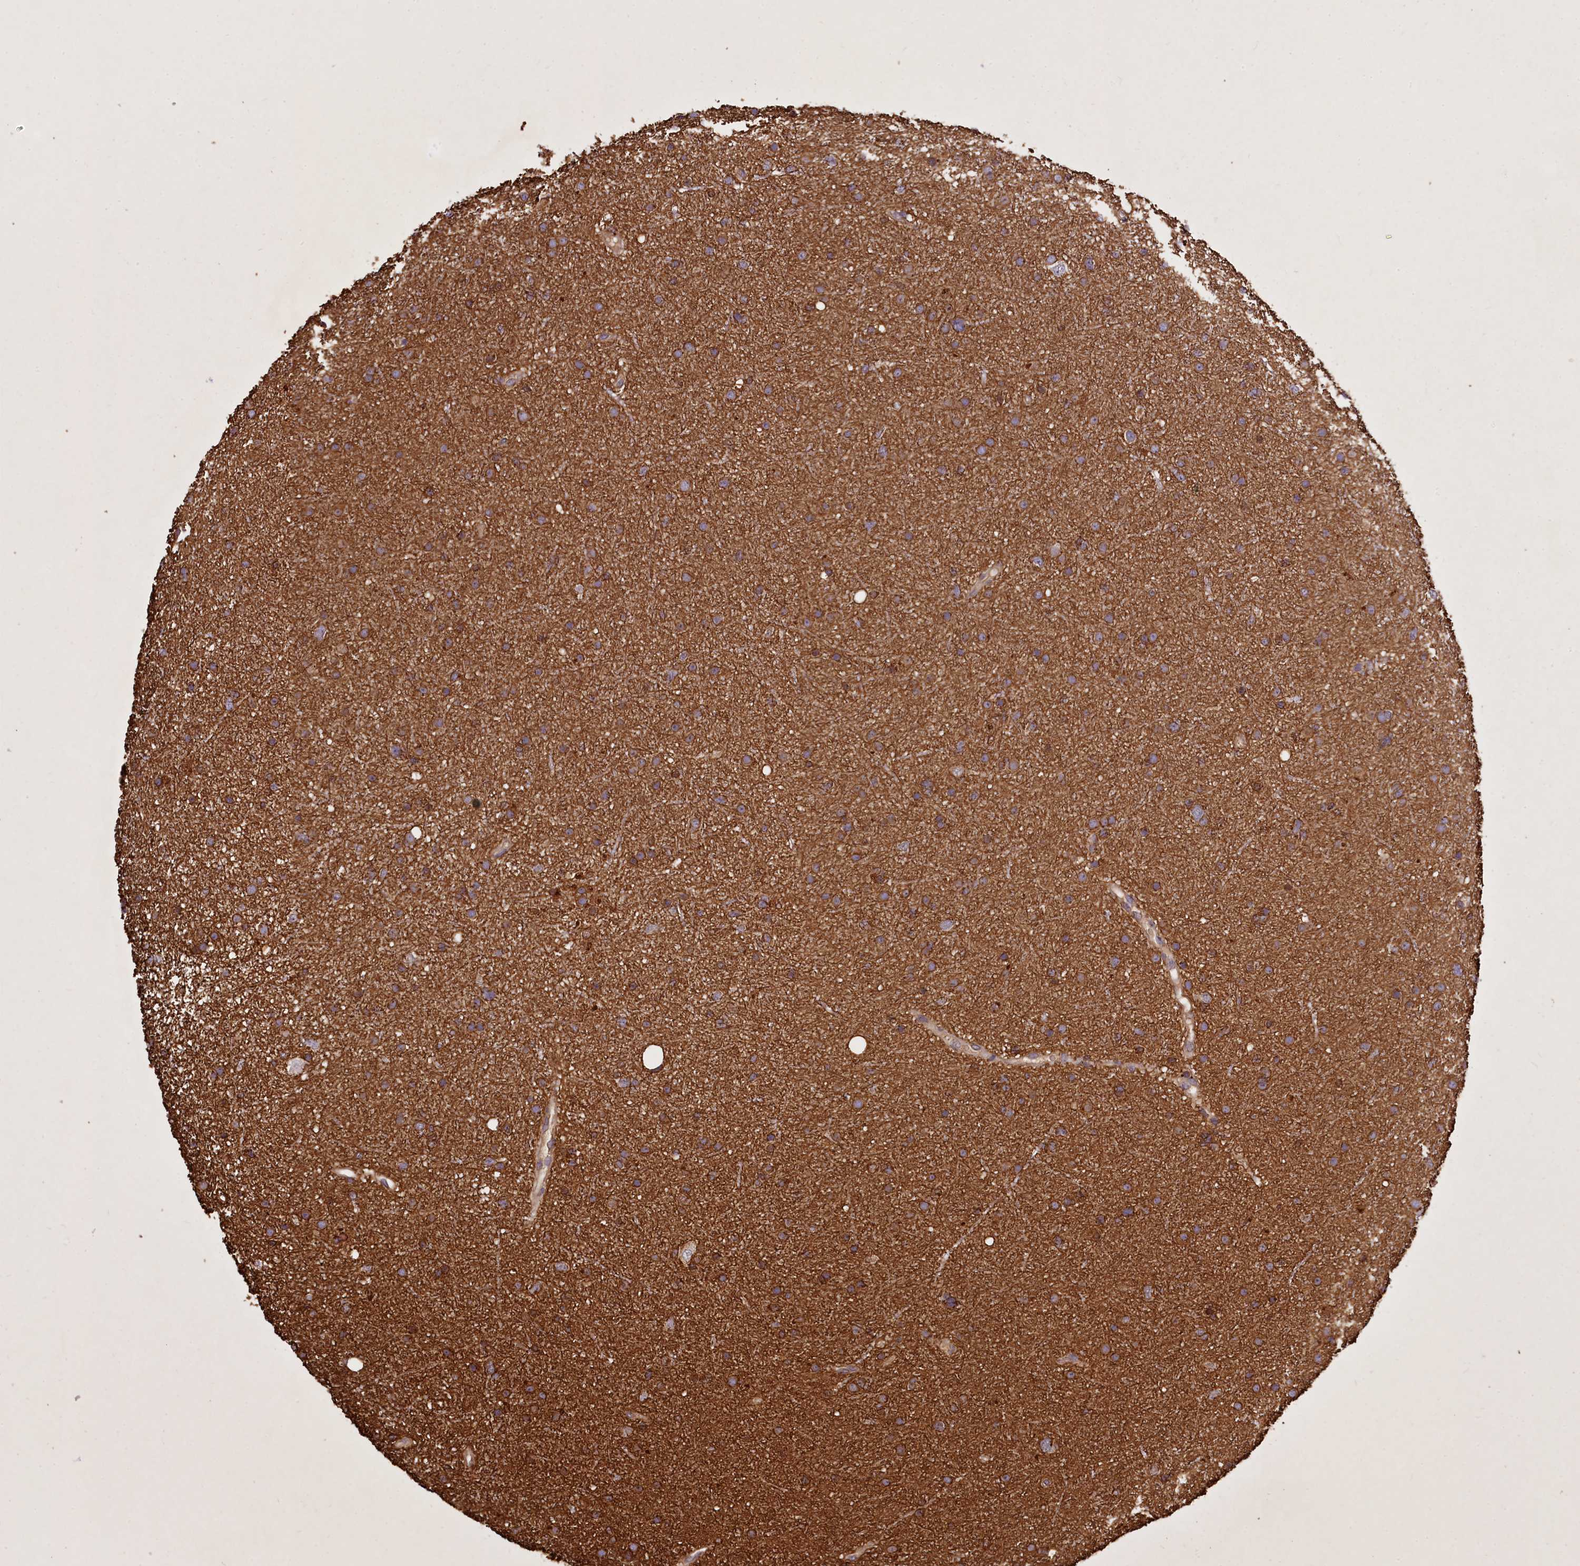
{"staining": {"intensity": "strong", "quantity": ">75%", "location": "cytoplasmic/membranous"}, "tissue": "glioma", "cell_type": "Tumor cells", "image_type": "cancer", "snomed": [{"axis": "morphology", "description": "Glioma, malignant, Low grade"}, {"axis": "topography", "description": "Cerebral cortex"}], "caption": "This histopathology image demonstrates immunohistochemistry (IHC) staining of glioma, with high strong cytoplasmic/membranous positivity in approximately >75% of tumor cells.", "gene": "RARS2", "patient": {"sex": "female", "age": 39}}